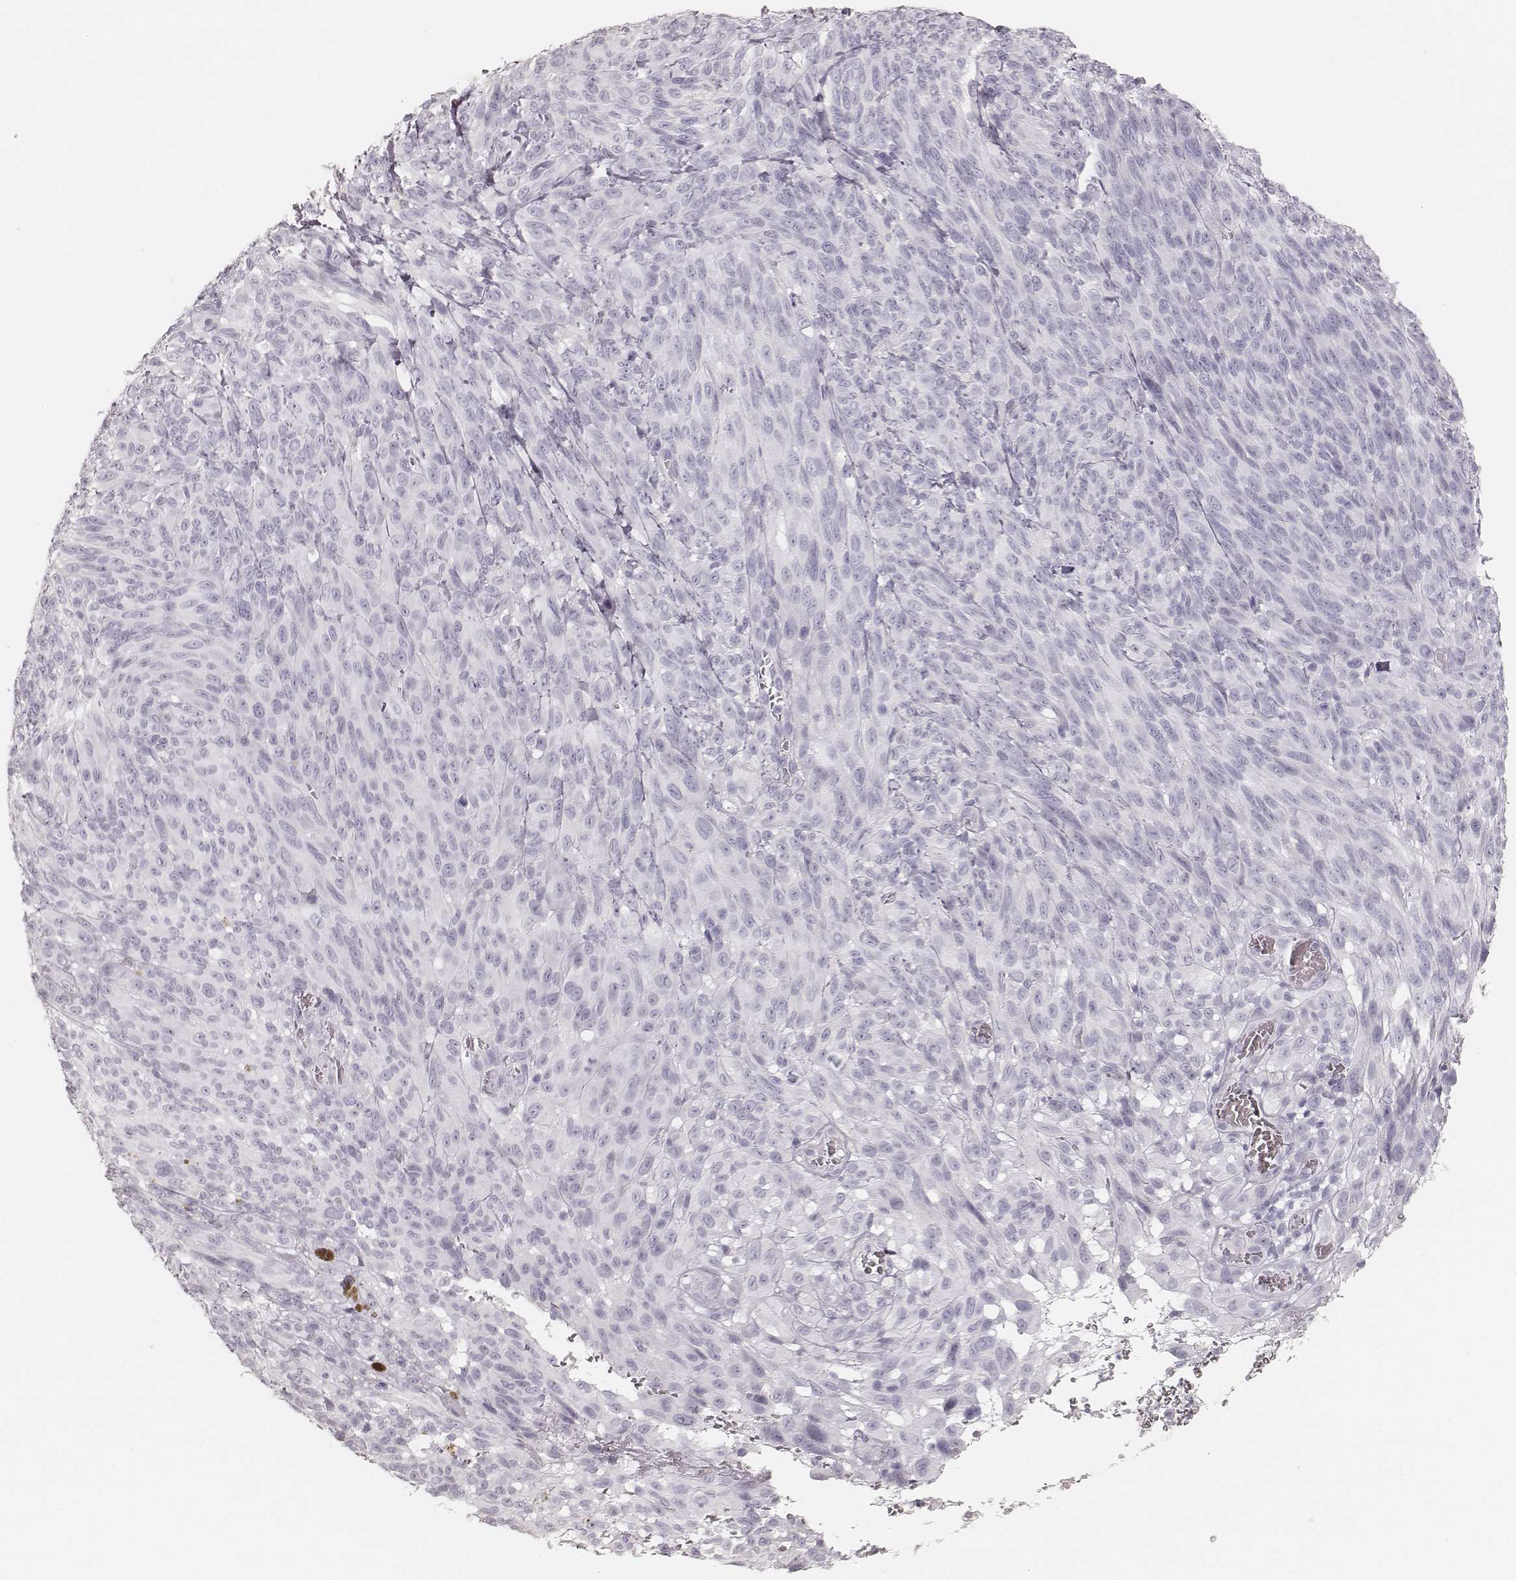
{"staining": {"intensity": "negative", "quantity": "none", "location": "none"}, "tissue": "melanoma", "cell_type": "Tumor cells", "image_type": "cancer", "snomed": [{"axis": "morphology", "description": "Malignant melanoma, NOS"}, {"axis": "topography", "description": "Skin"}], "caption": "This histopathology image is of melanoma stained with immunohistochemistry to label a protein in brown with the nuclei are counter-stained blue. There is no positivity in tumor cells. The staining is performed using DAB (3,3'-diaminobenzidine) brown chromogen with nuclei counter-stained in using hematoxylin.", "gene": "KRT34", "patient": {"sex": "male", "age": 83}}